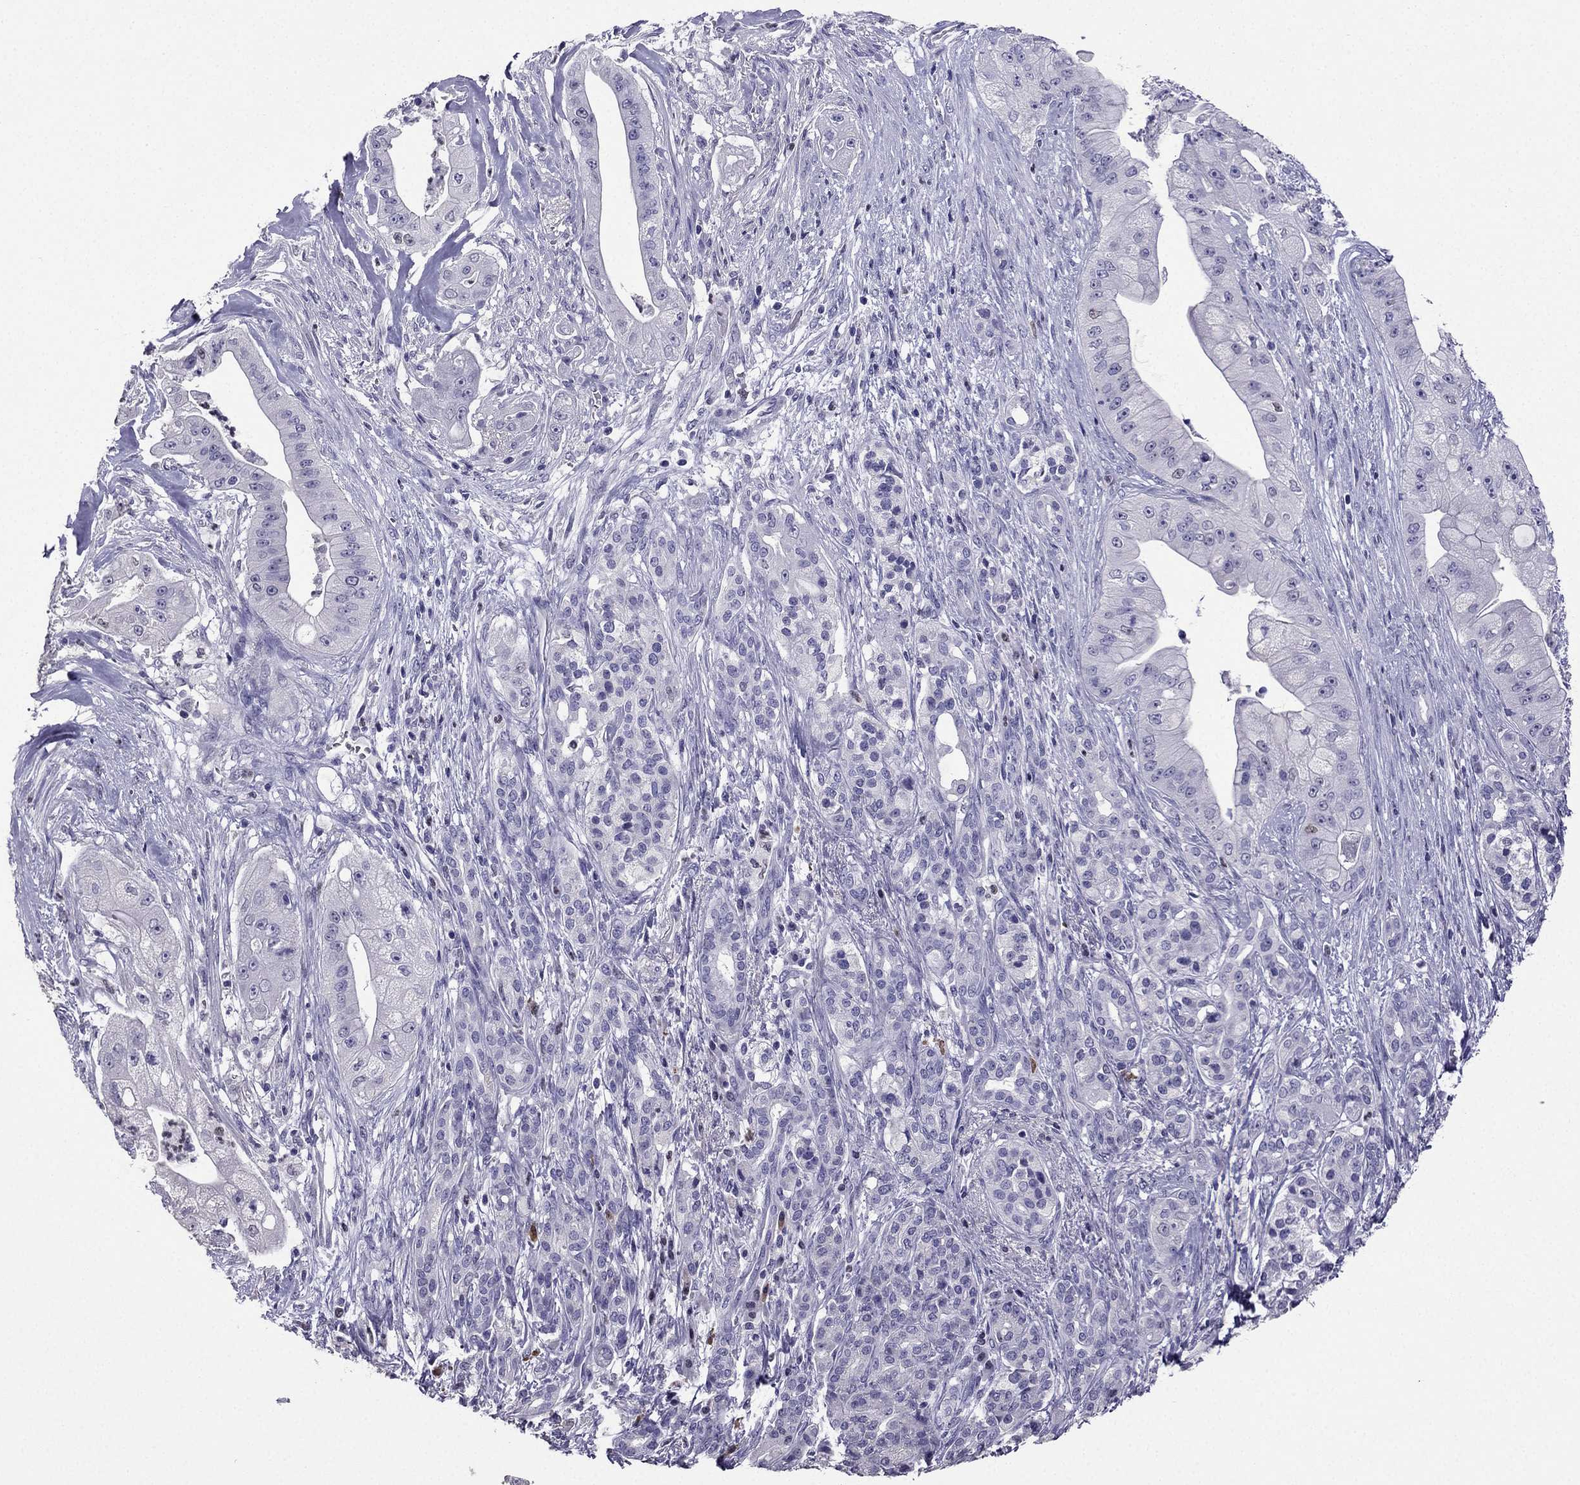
{"staining": {"intensity": "negative", "quantity": "none", "location": "none"}, "tissue": "pancreatic cancer", "cell_type": "Tumor cells", "image_type": "cancer", "snomed": [{"axis": "morphology", "description": "Normal tissue, NOS"}, {"axis": "morphology", "description": "Inflammation, NOS"}, {"axis": "morphology", "description": "Adenocarcinoma, NOS"}, {"axis": "topography", "description": "Pancreas"}], "caption": "DAB immunohistochemical staining of pancreatic cancer (adenocarcinoma) shows no significant positivity in tumor cells.", "gene": "ARID3A", "patient": {"sex": "male", "age": 57}}